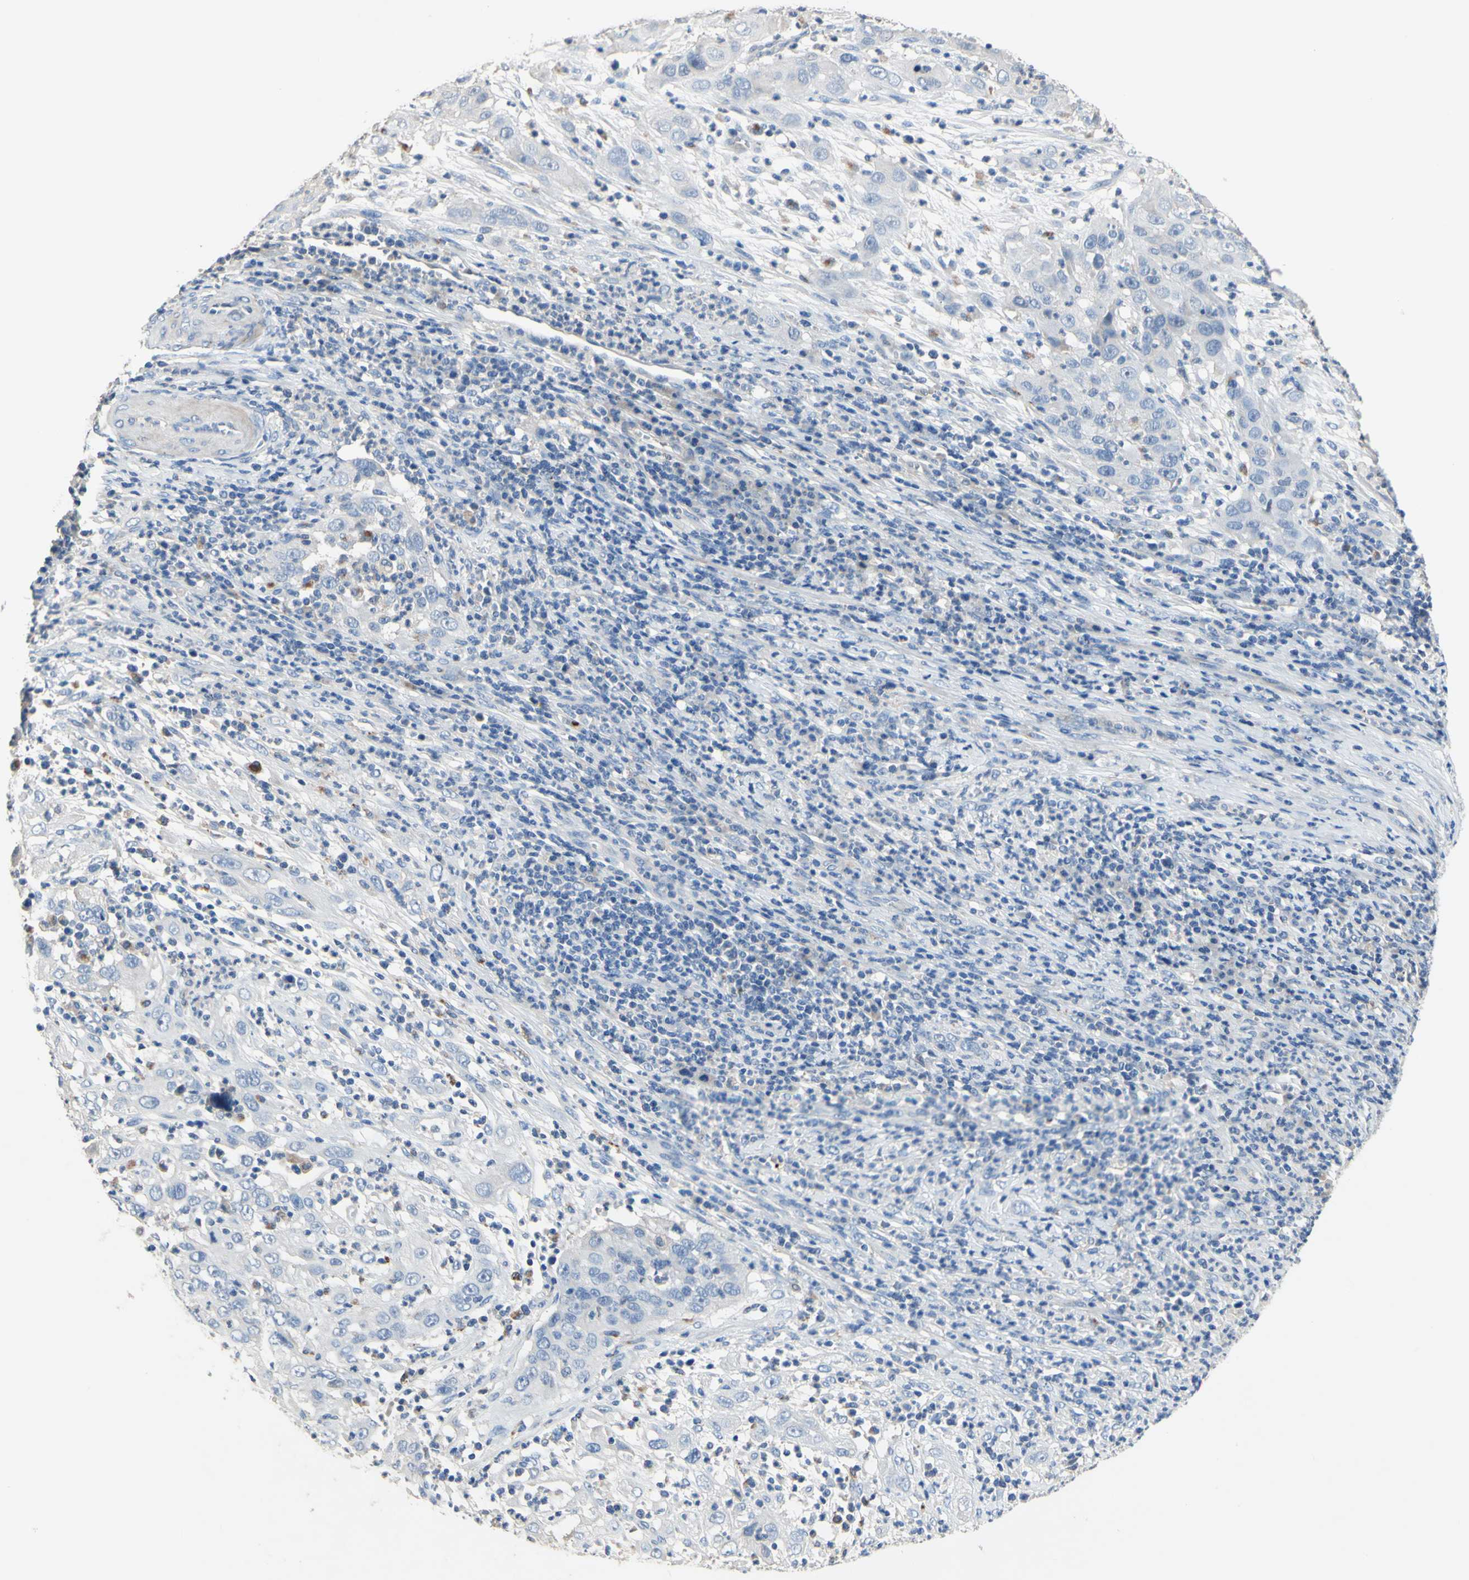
{"staining": {"intensity": "negative", "quantity": "none", "location": "none"}, "tissue": "cervical cancer", "cell_type": "Tumor cells", "image_type": "cancer", "snomed": [{"axis": "morphology", "description": "Squamous cell carcinoma, NOS"}, {"axis": "topography", "description": "Cervix"}], "caption": "An image of cervical cancer stained for a protein shows no brown staining in tumor cells.", "gene": "CDON", "patient": {"sex": "female", "age": 32}}